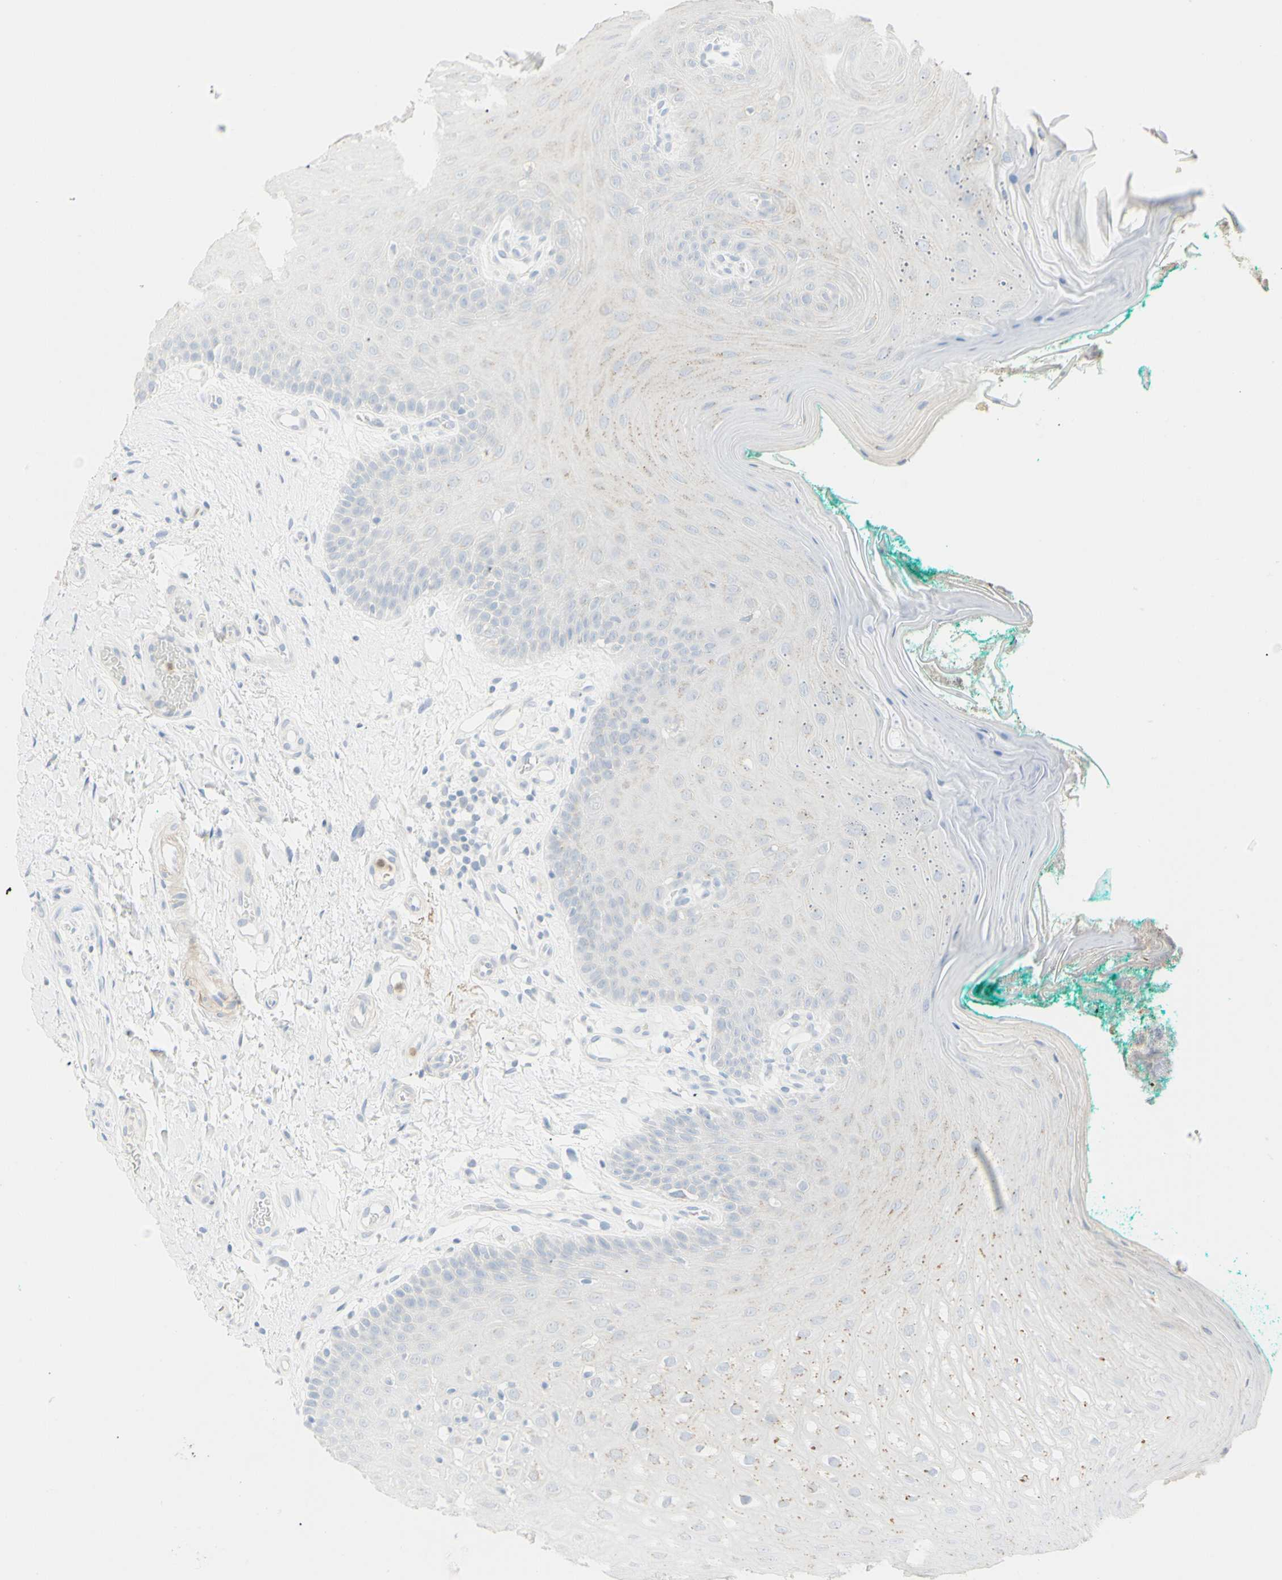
{"staining": {"intensity": "negative", "quantity": "none", "location": "none"}, "tissue": "oral mucosa", "cell_type": "Squamous epithelial cells", "image_type": "normal", "snomed": [{"axis": "morphology", "description": "Normal tissue, NOS"}, {"axis": "topography", "description": "Skeletal muscle"}, {"axis": "topography", "description": "Oral tissue"}], "caption": "Oral mucosa stained for a protein using immunohistochemistry displays no expression squamous epithelial cells.", "gene": "B4GALNT3", "patient": {"sex": "male", "age": 58}}